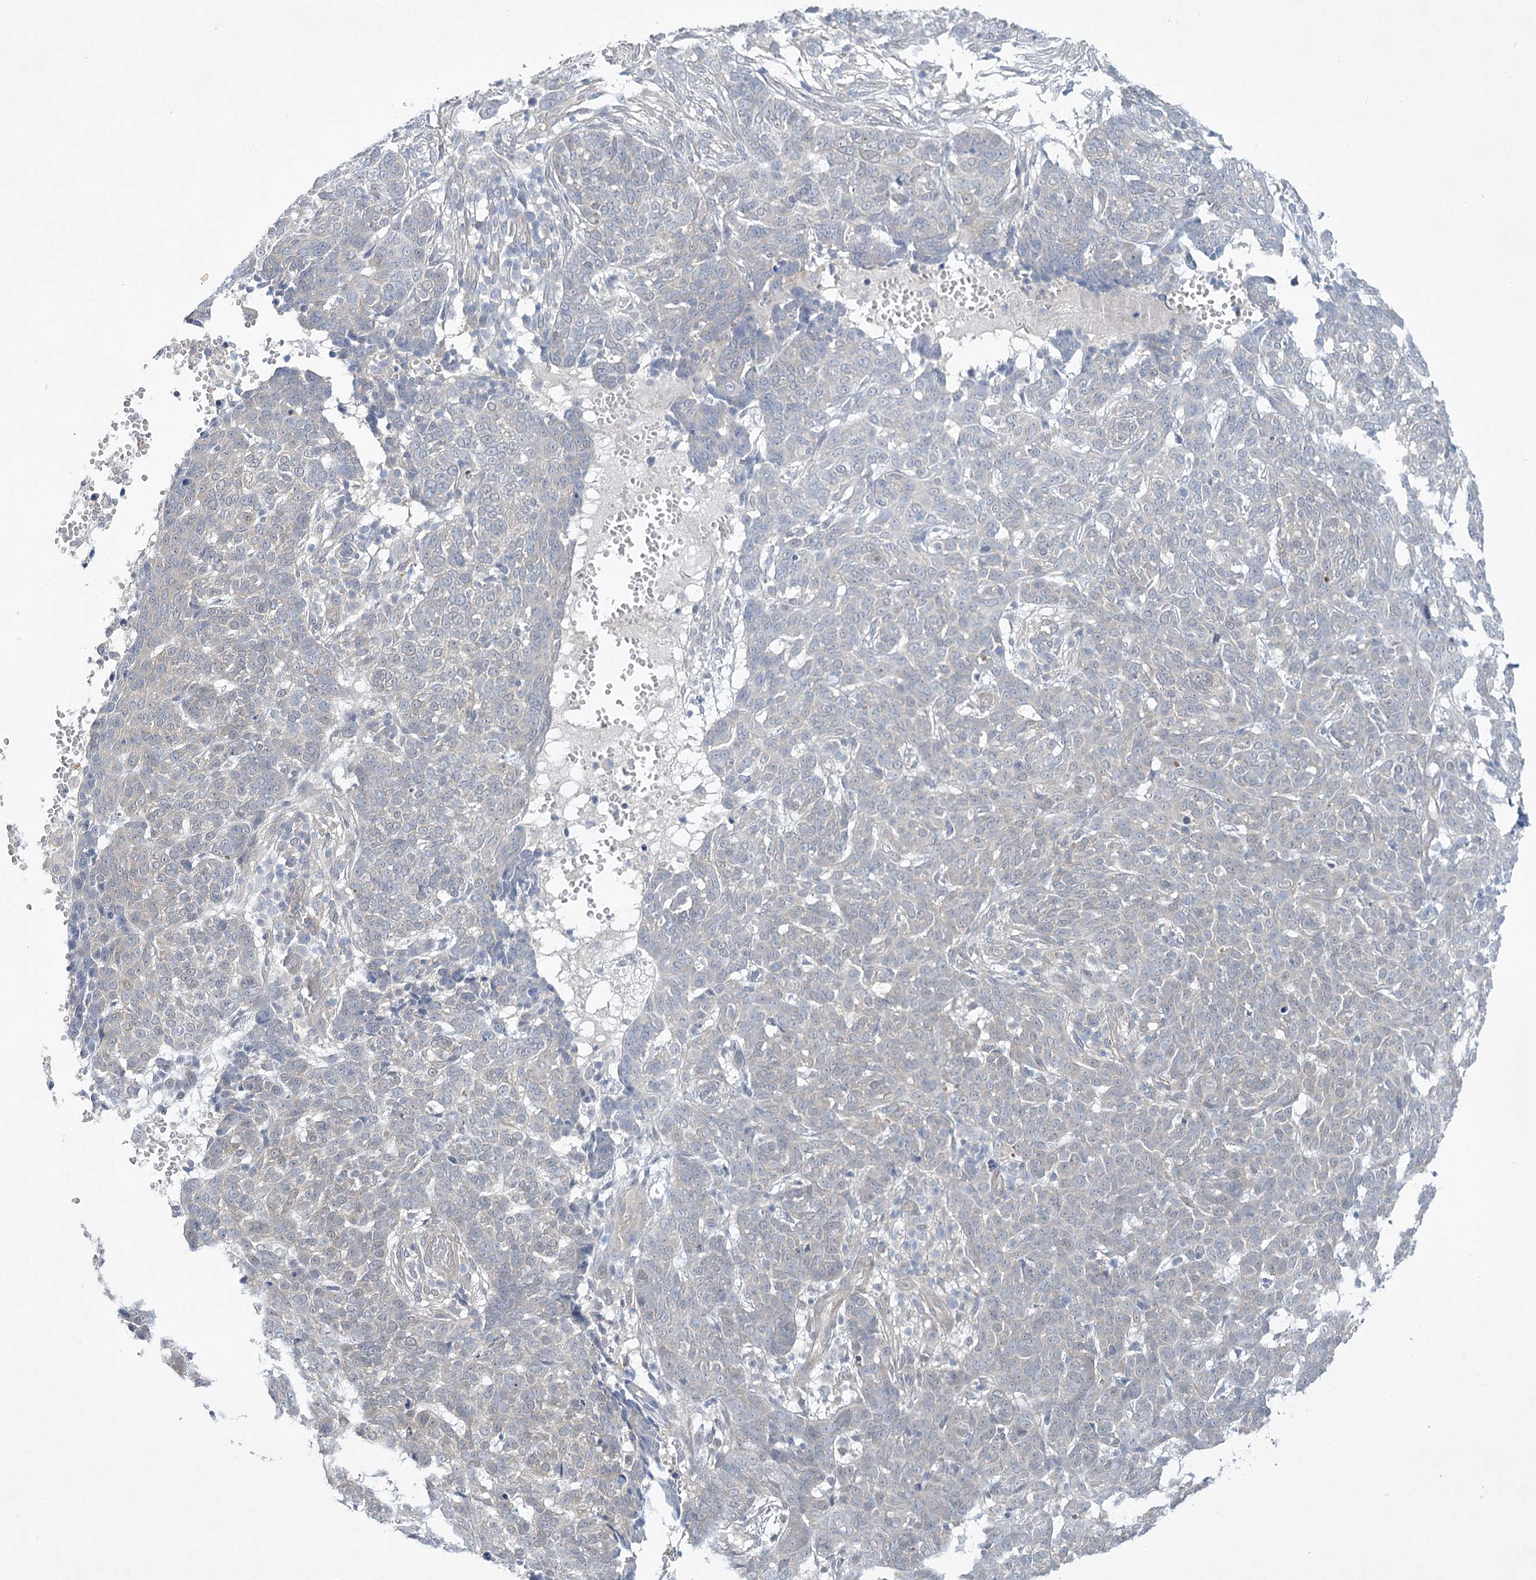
{"staining": {"intensity": "negative", "quantity": "none", "location": "none"}, "tissue": "skin cancer", "cell_type": "Tumor cells", "image_type": "cancer", "snomed": [{"axis": "morphology", "description": "Basal cell carcinoma"}, {"axis": "topography", "description": "Skin"}], "caption": "An immunohistochemistry micrograph of skin basal cell carcinoma is shown. There is no staining in tumor cells of skin basal cell carcinoma.", "gene": "AAMDC", "patient": {"sex": "male", "age": 85}}